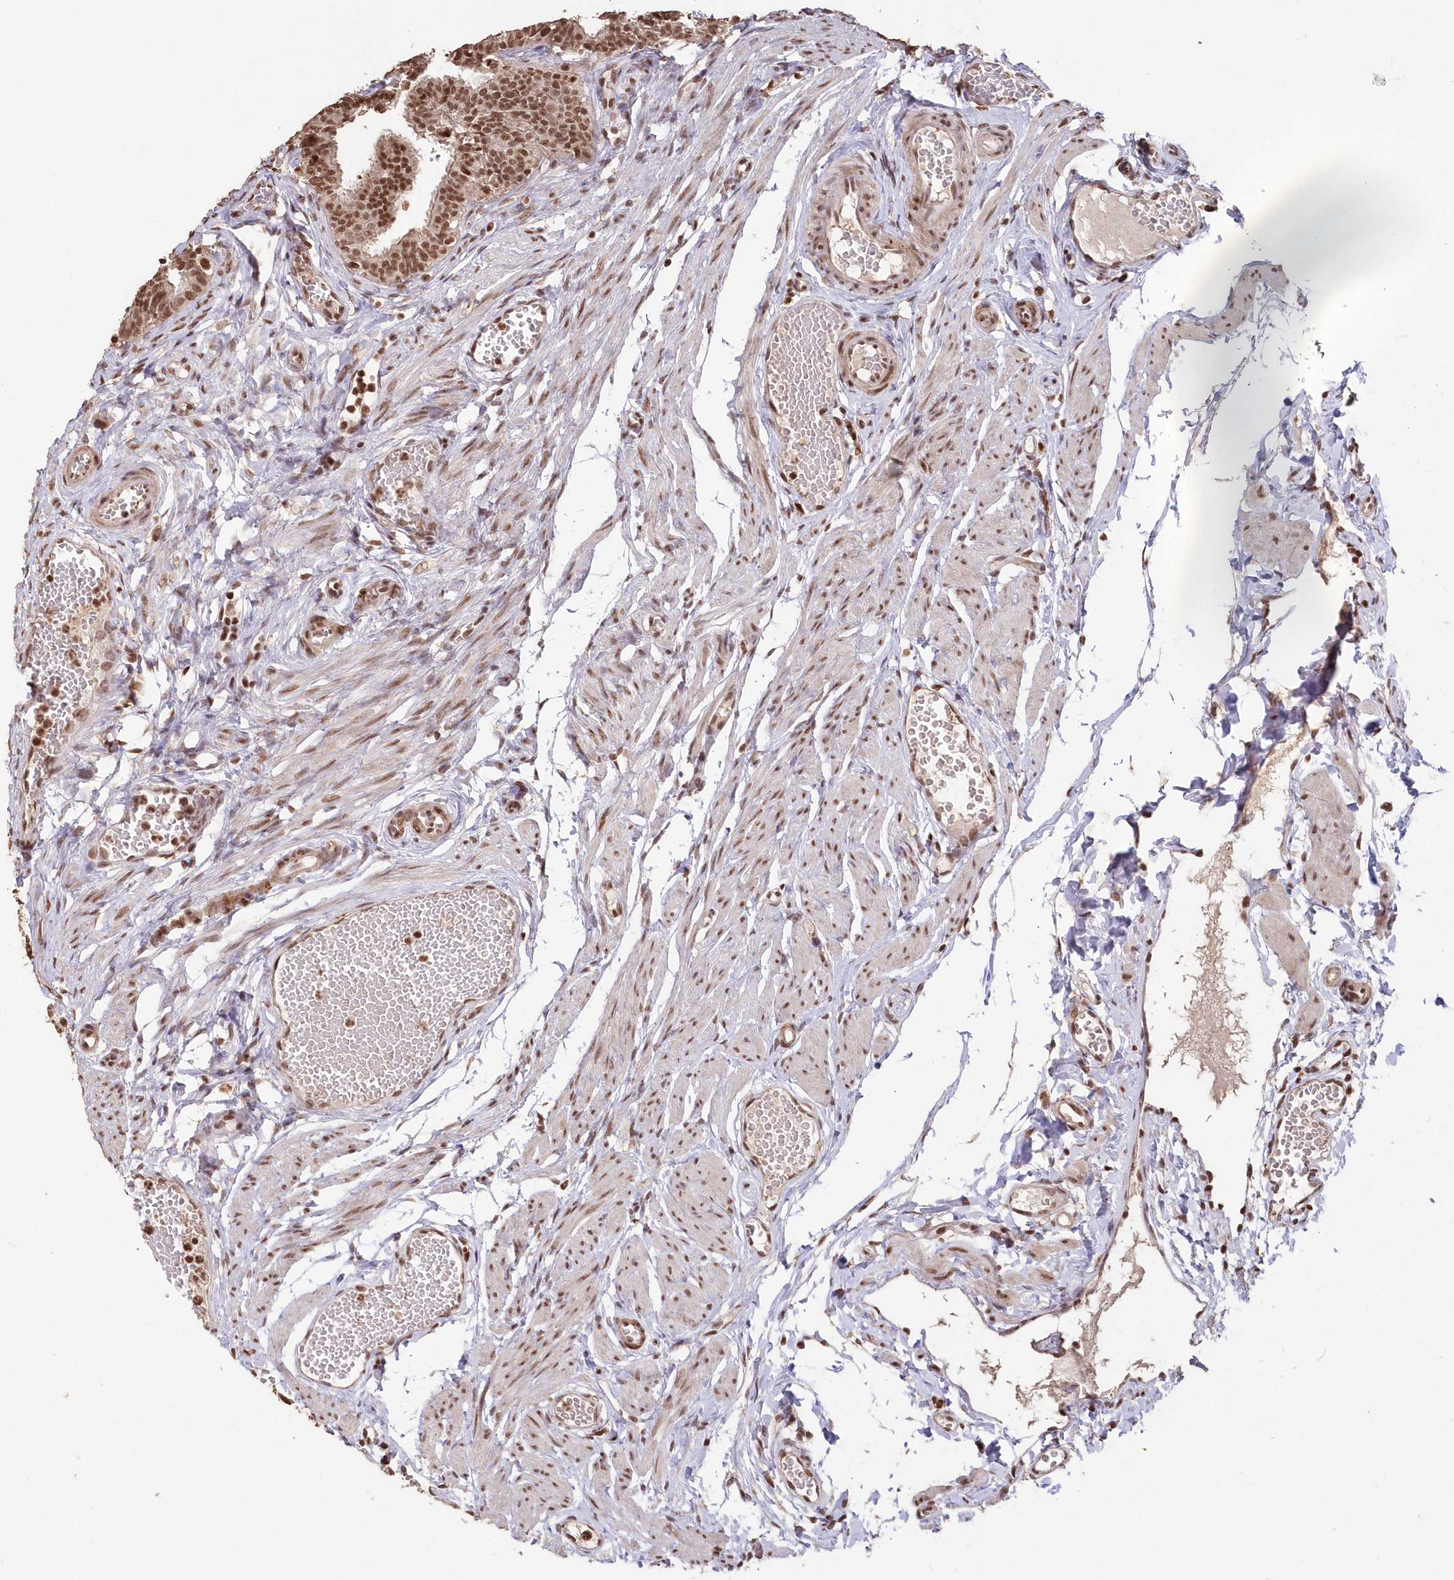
{"staining": {"intensity": "moderate", "quantity": ">75%", "location": "nuclear"}, "tissue": "fallopian tube", "cell_type": "Glandular cells", "image_type": "normal", "snomed": [{"axis": "morphology", "description": "Normal tissue, NOS"}, {"axis": "topography", "description": "Fallopian tube"}, {"axis": "topography", "description": "Ovary"}], "caption": "A brown stain shows moderate nuclear positivity of a protein in glandular cells of unremarkable human fallopian tube.", "gene": "PDS5A", "patient": {"sex": "female", "age": 23}}